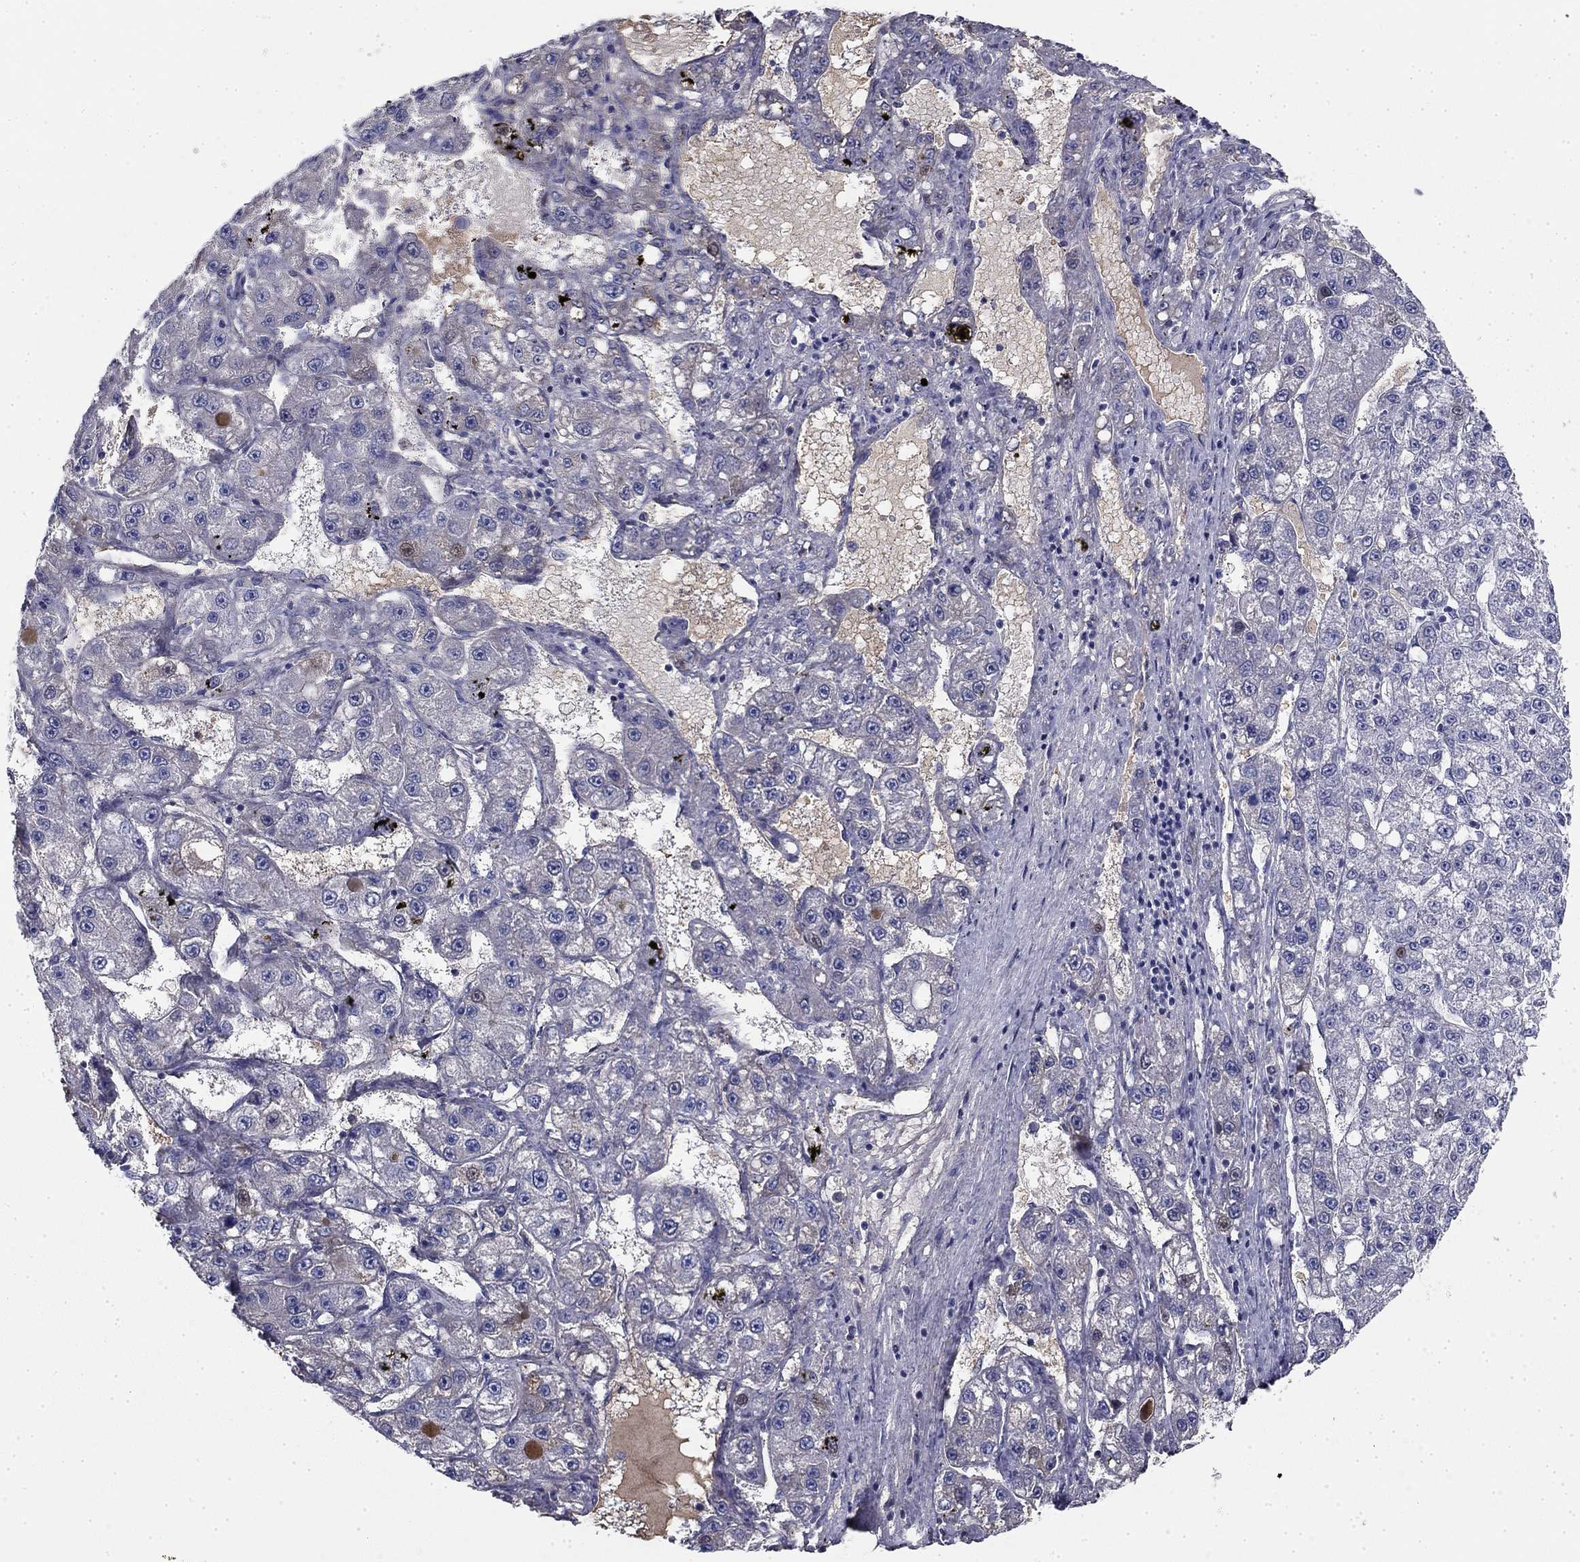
{"staining": {"intensity": "negative", "quantity": "none", "location": "none"}, "tissue": "liver cancer", "cell_type": "Tumor cells", "image_type": "cancer", "snomed": [{"axis": "morphology", "description": "Carcinoma, Hepatocellular, NOS"}, {"axis": "topography", "description": "Liver"}], "caption": "Immunohistochemical staining of human liver hepatocellular carcinoma exhibits no significant staining in tumor cells. (DAB IHC visualized using brightfield microscopy, high magnification).", "gene": "CPLX4", "patient": {"sex": "female", "age": 65}}